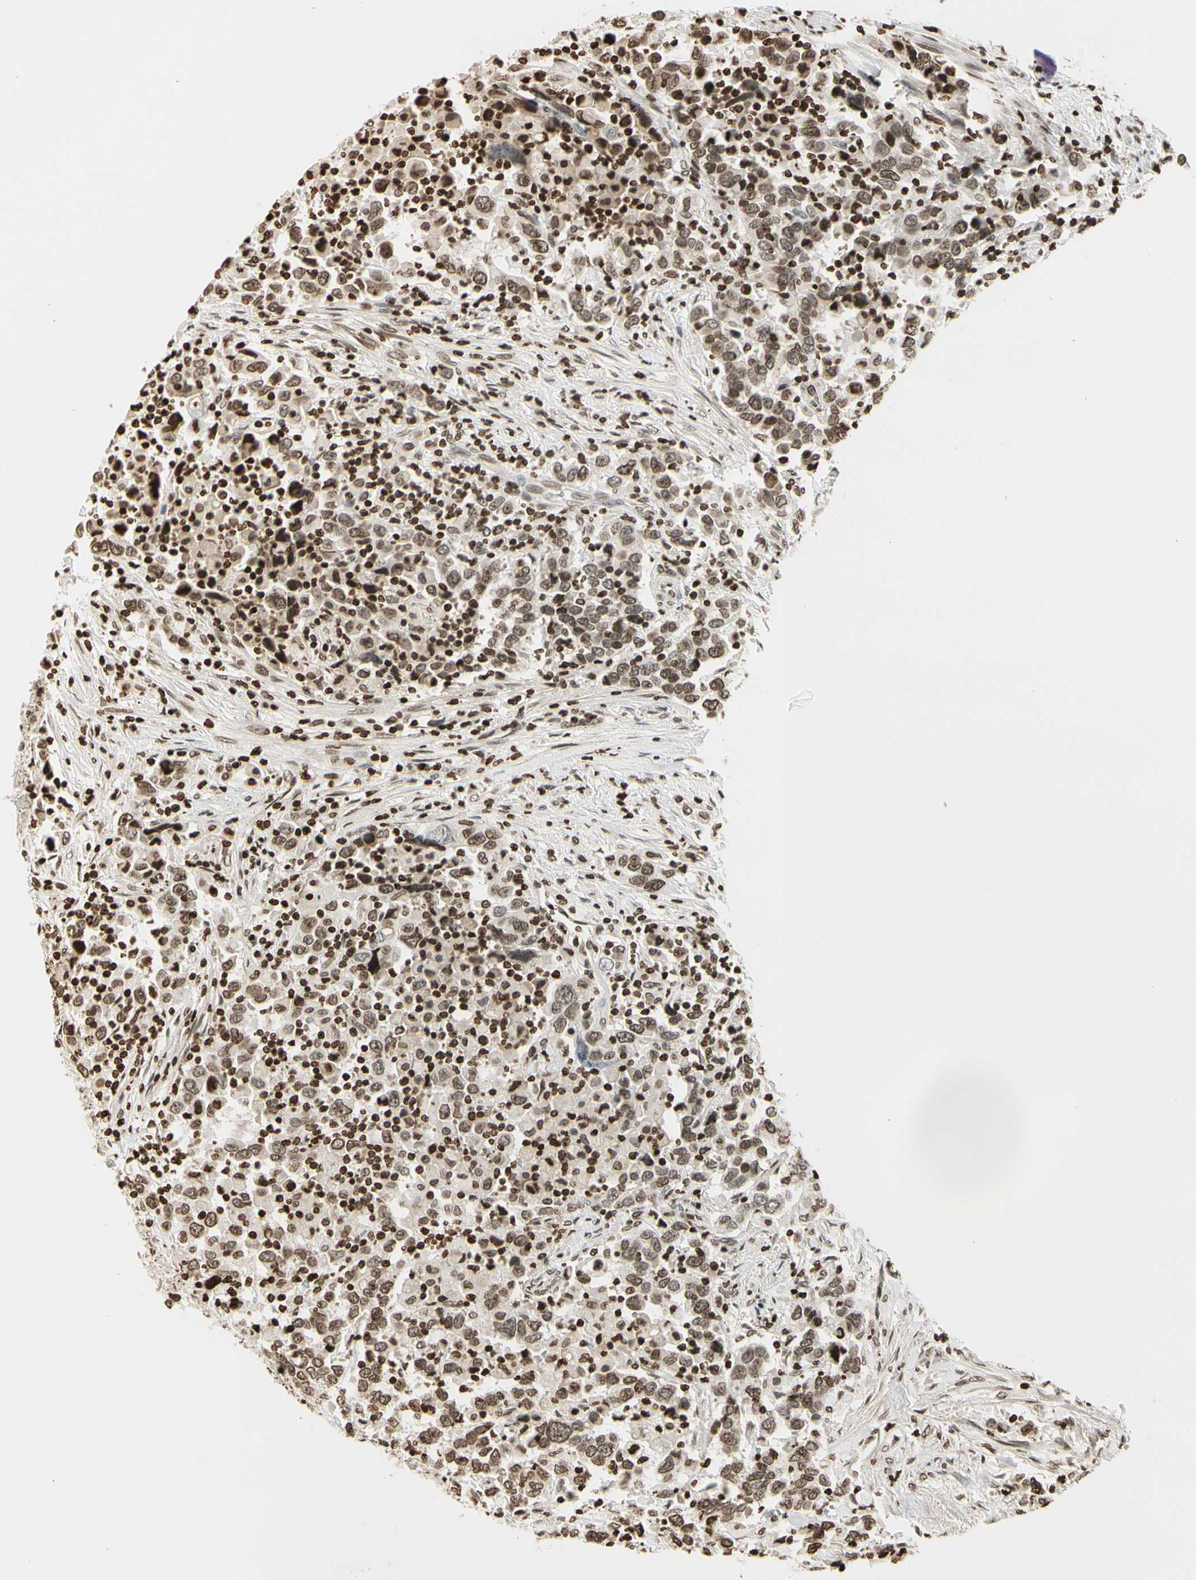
{"staining": {"intensity": "moderate", "quantity": ">75%", "location": "cytoplasmic/membranous,nuclear"}, "tissue": "urothelial cancer", "cell_type": "Tumor cells", "image_type": "cancer", "snomed": [{"axis": "morphology", "description": "Urothelial carcinoma, High grade"}, {"axis": "topography", "description": "Urinary bladder"}], "caption": "IHC micrograph of neoplastic tissue: urothelial cancer stained using IHC displays medium levels of moderate protein expression localized specifically in the cytoplasmic/membranous and nuclear of tumor cells, appearing as a cytoplasmic/membranous and nuclear brown color.", "gene": "RORA", "patient": {"sex": "male", "age": 61}}